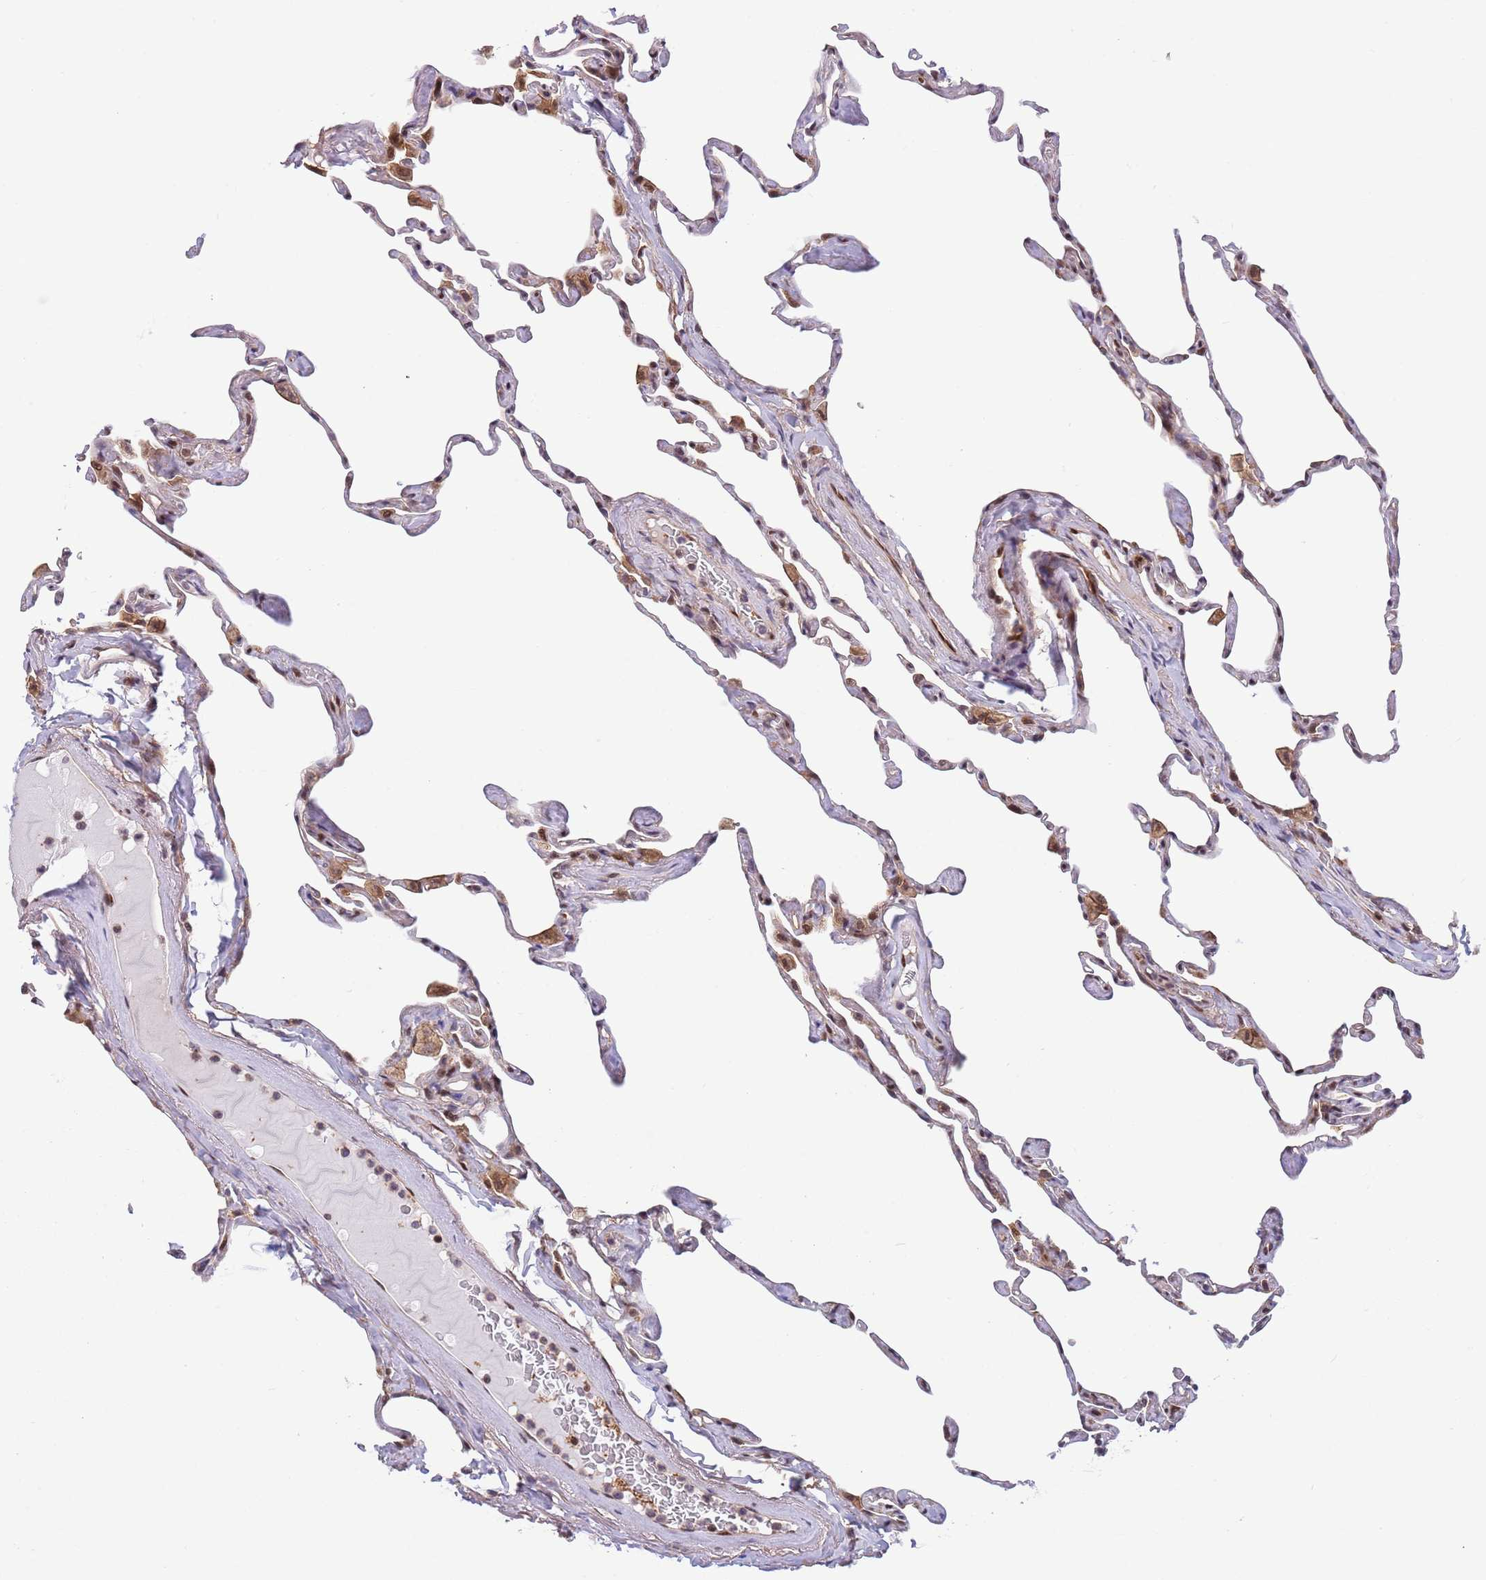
{"staining": {"intensity": "moderate", "quantity": "<25%", "location": "cytoplasmic/membranous,nuclear"}, "tissue": "lung", "cell_type": "Alveolar cells", "image_type": "normal", "snomed": [{"axis": "morphology", "description": "Normal tissue, NOS"}, {"axis": "topography", "description": "Lung"}], "caption": "A histopathology image of lung stained for a protein shows moderate cytoplasmic/membranous,nuclear brown staining in alveolar cells. (DAB IHC, brown staining for protein, blue staining for nuclei).", "gene": "TBX10", "patient": {"sex": "male", "age": 65}}